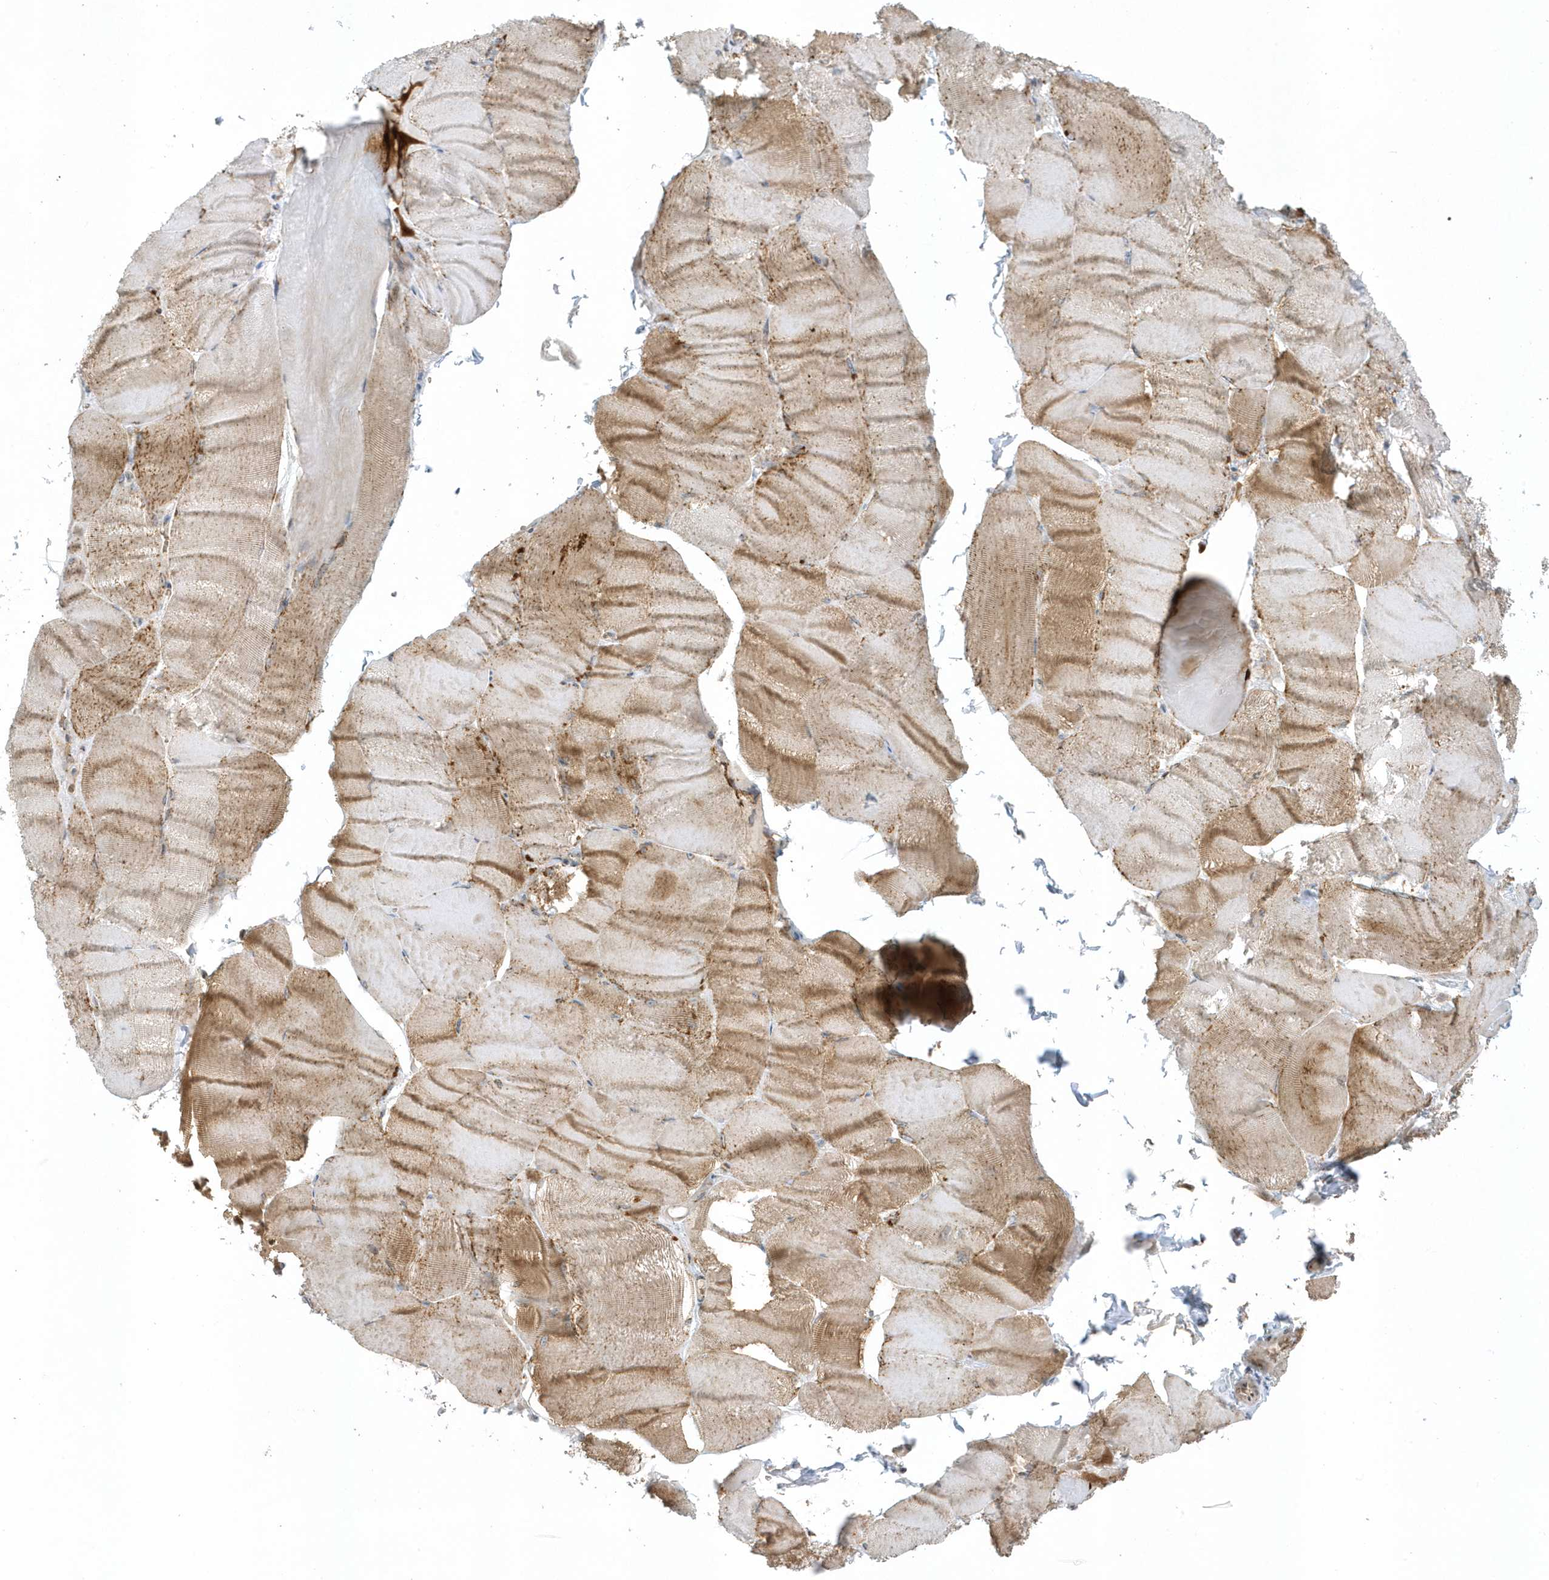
{"staining": {"intensity": "moderate", "quantity": ">75%", "location": "cytoplasmic/membranous"}, "tissue": "skeletal muscle", "cell_type": "Myocytes", "image_type": "normal", "snomed": [{"axis": "morphology", "description": "Normal tissue, NOS"}, {"axis": "morphology", "description": "Basal cell carcinoma"}, {"axis": "topography", "description": "Skeletal muscle"}], "caption": "Myocytes demonstrate moderate cytoplasmic/membranous staining in about >75% of cells in unremarkable skeletal muscle. (Brightfield microscopy of DAB IHC at high magnification).", "gene": "RPP40", "patient": {"sex": "female", "age": 64}}